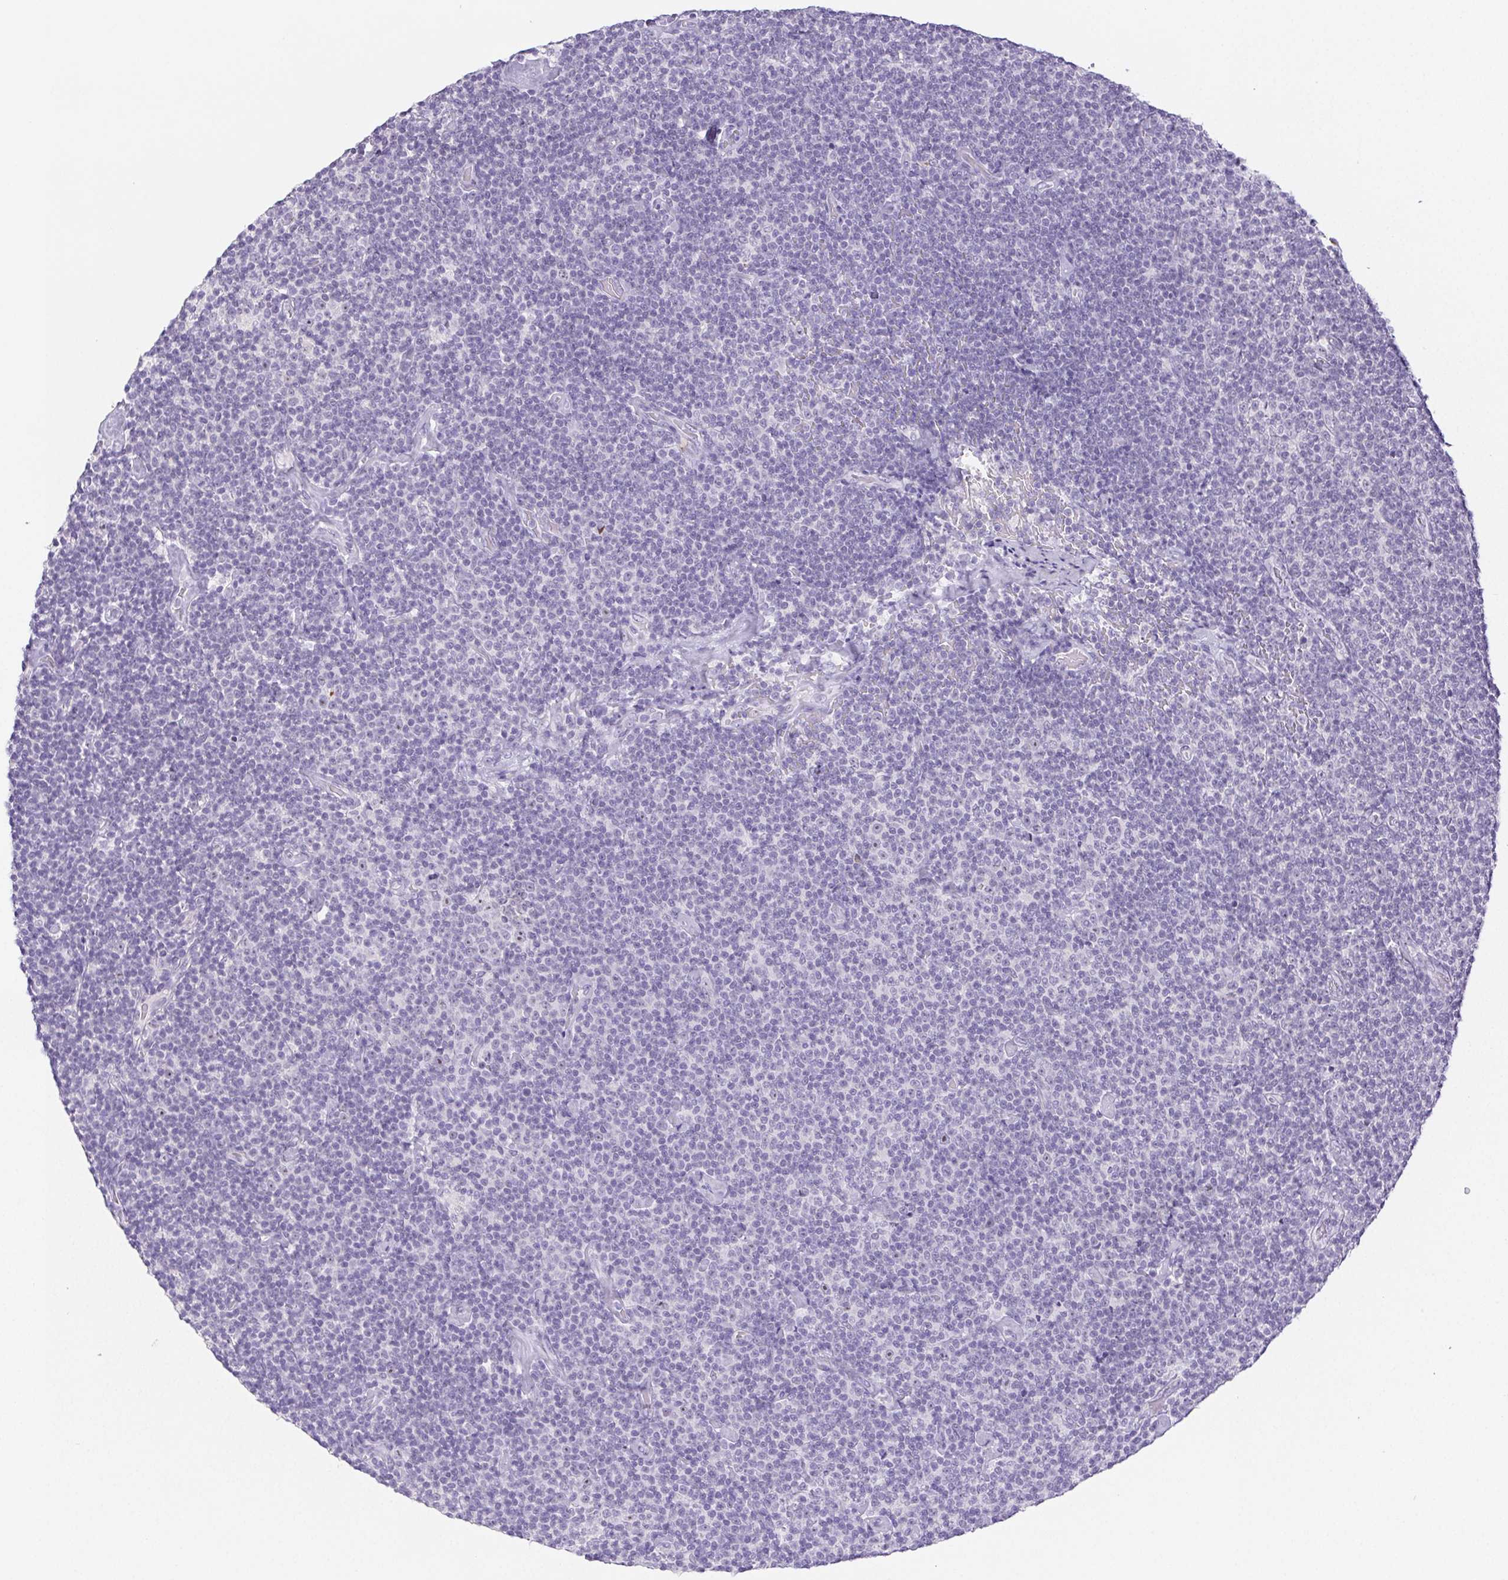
{"staining": {"intensity": "negative", "quantity": "none", "location": "none"}, "tissue": "lymphoma", "cell_type": "Tumor cells", "image_type": "cancer", "snomed": [{"axis": "morphology", "description": "Malignant lymphoma, non-Hodgkin's type, Low grade"}, {"axis": "topography", "description": "Lymph node"}], "caption": "High magnification brightfield microscopy of lymphoma stained with DAB (brown) and counterstained with hematoxylin (blue): tumor cells show no significant expression. Brightfield microscopy of immunohistochemistry stained with DAB (brown) and hematoxylin (blue), captured at high magnification.", "gene": "ST8SIA3", "patient": {"sex": "male", "age": 81}}